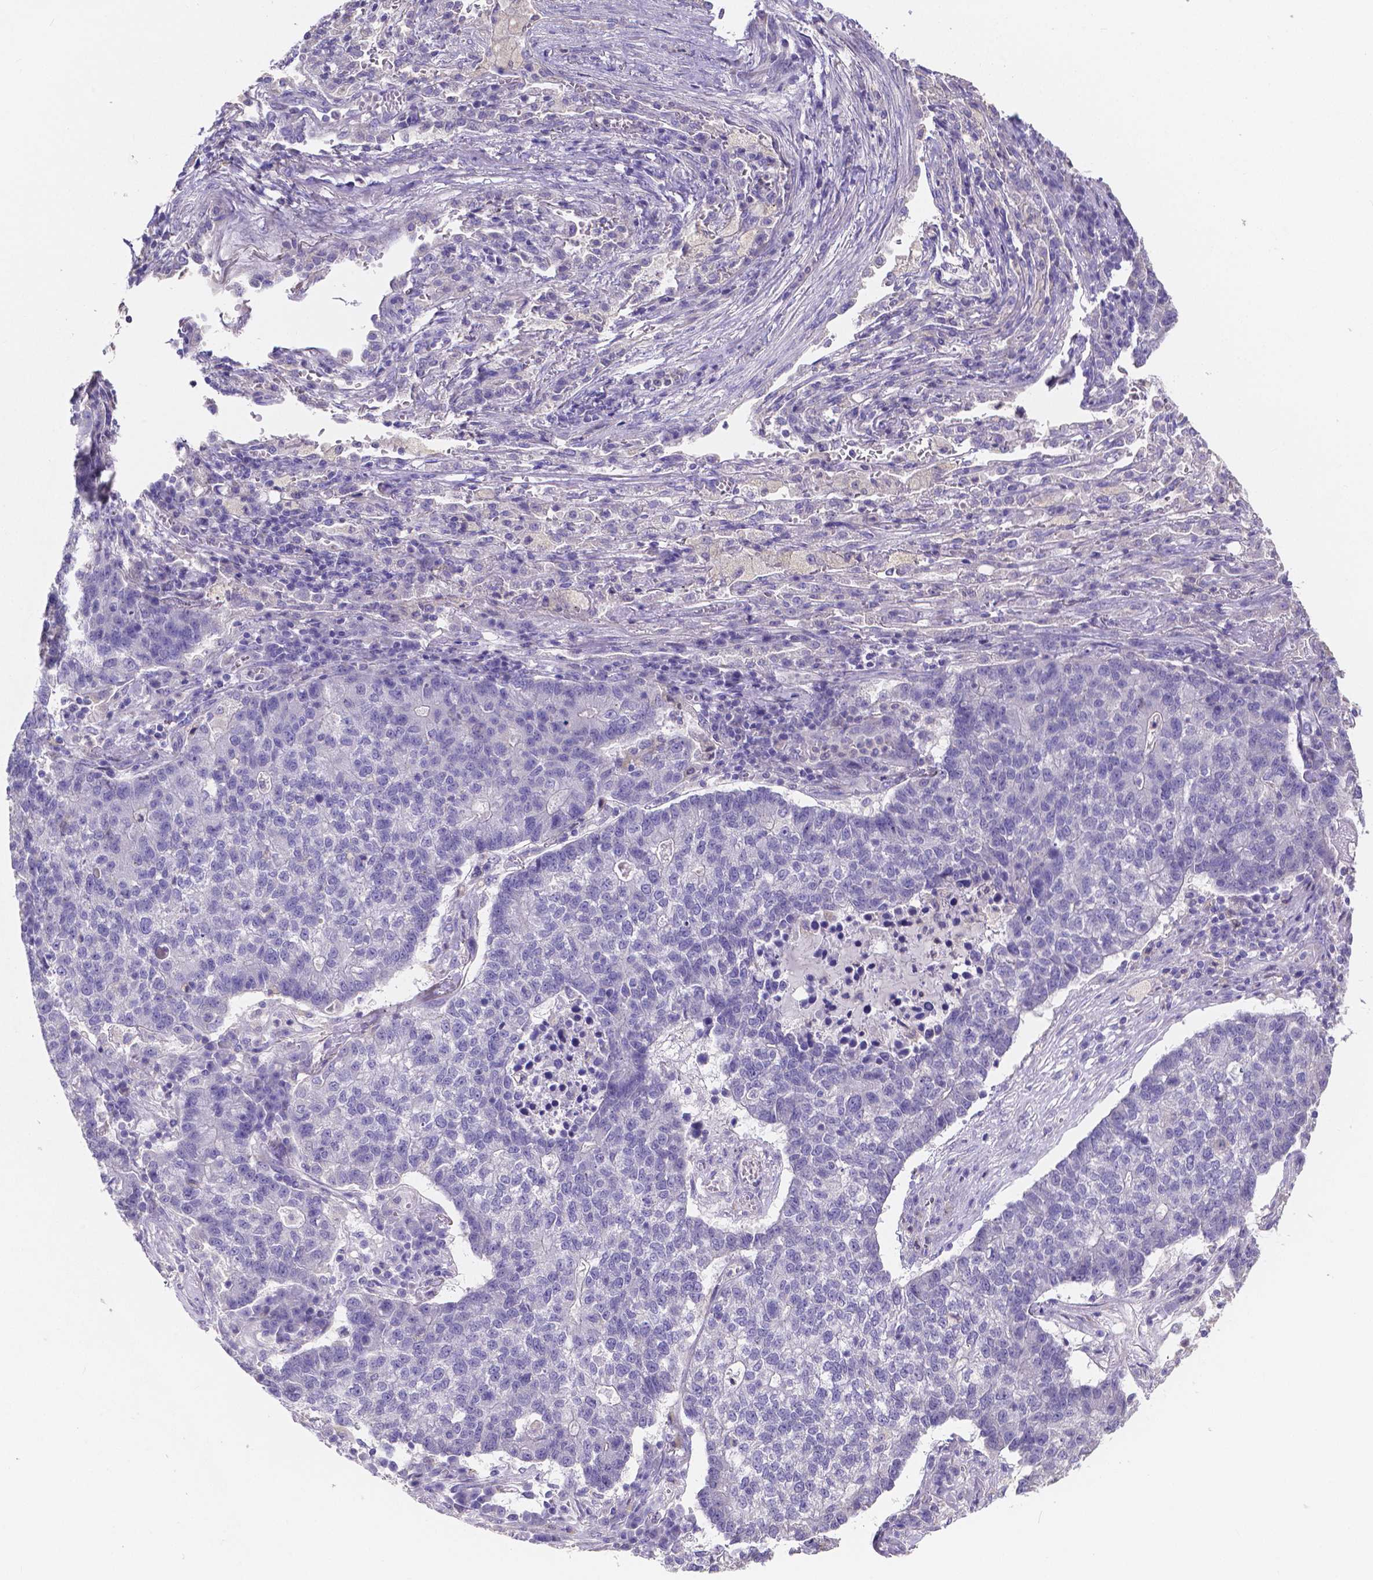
{"staining": {"intensity": "negative", "quantity": "none", "location": "none"}, "tissue": "lung cancer", "cell_type": "Tumor cells", "image_type": "cancer", "snomed": [{"axis": "morphology", "description": "Adenocarcinoma, NOS"}, {"axis": "topography", "description": "Lung"}], "caption": "The photomicrograph shows no significant expression in tumor cells of lung adenocarcinoma.", "gene": "ATP6V1D", "patient": {"sex": "male", "age": 57}}